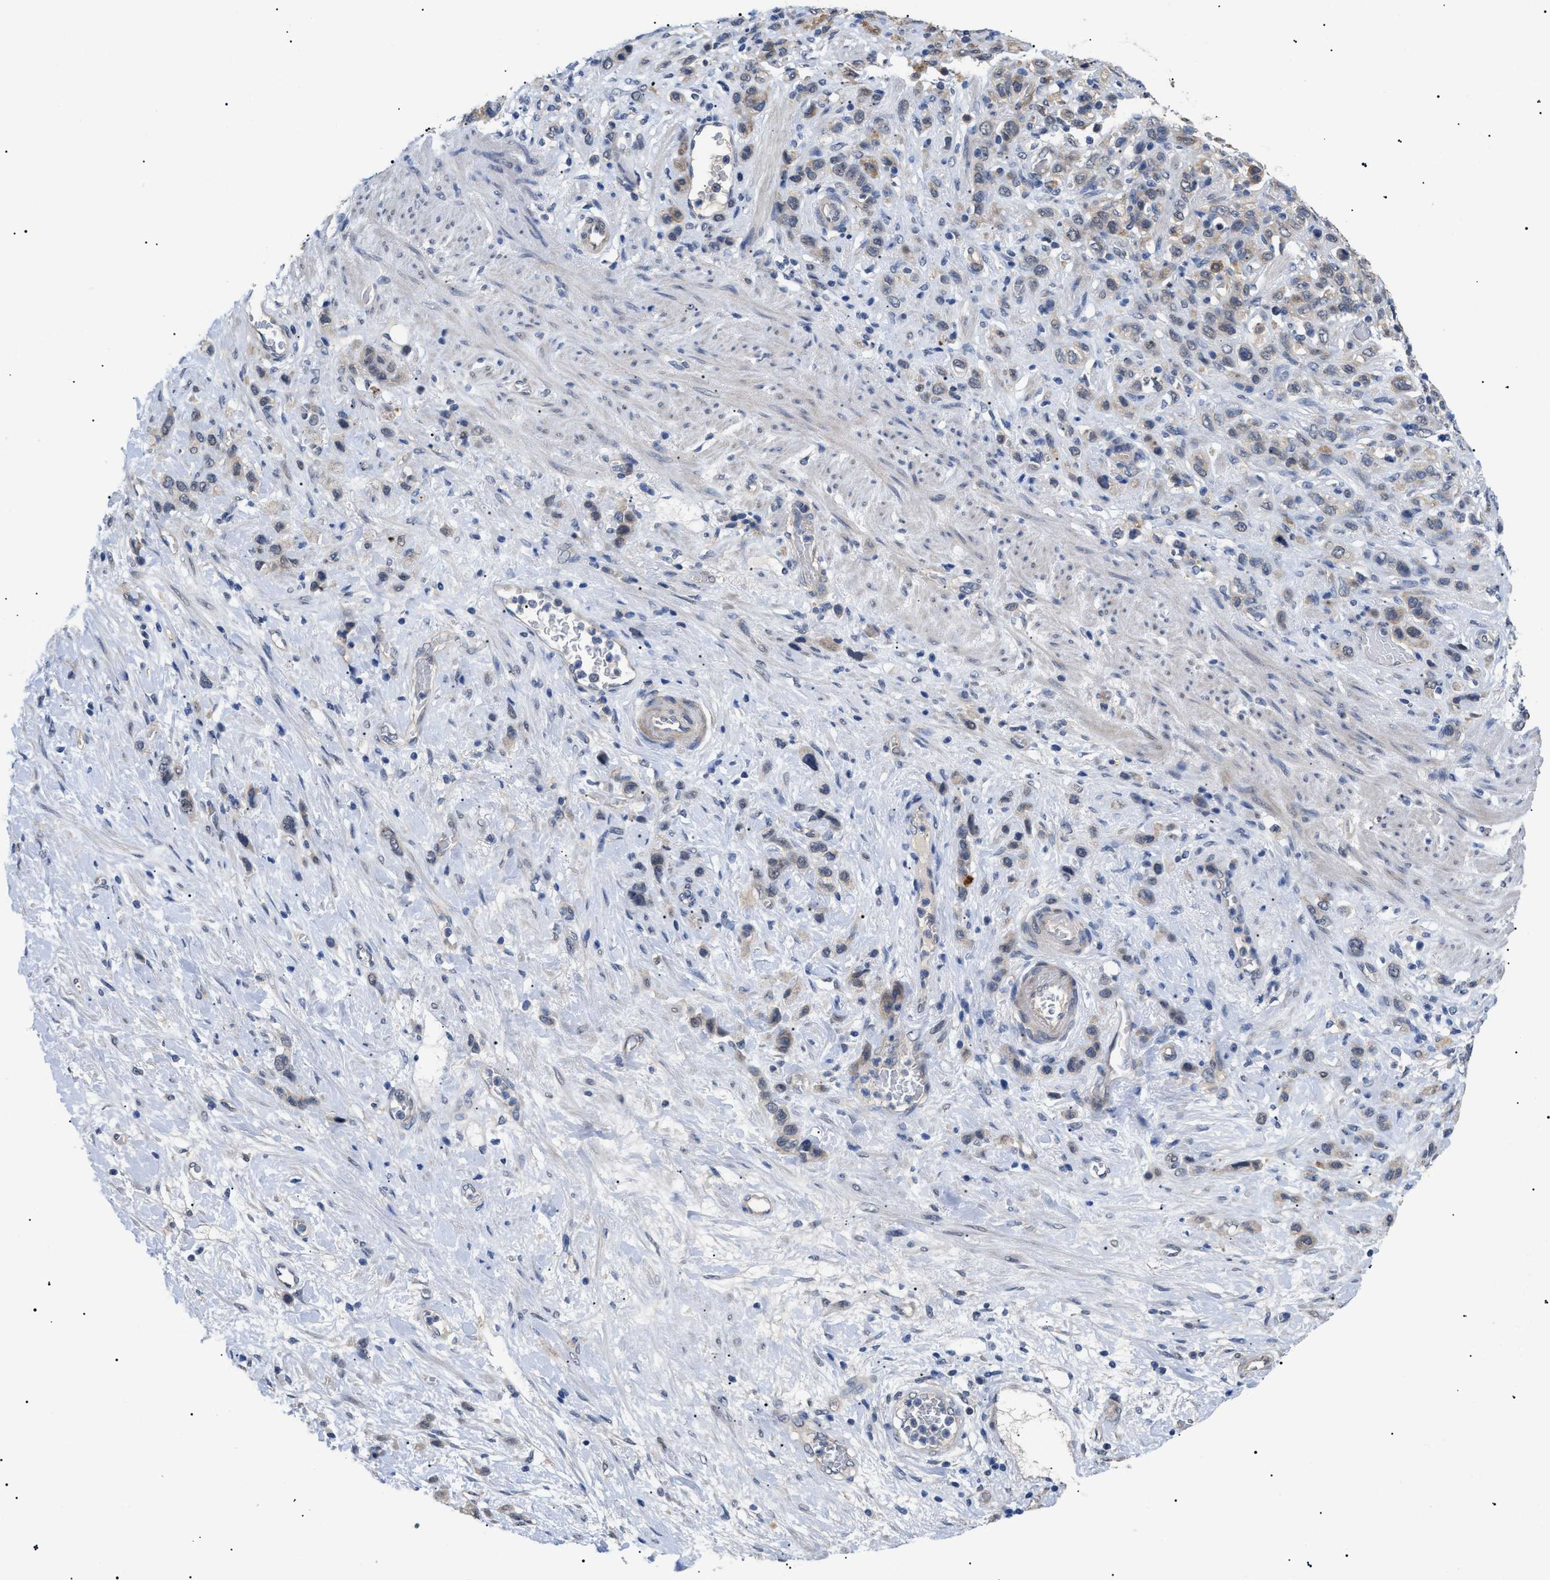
{"staining": {"intensity": "weak", "quantity": "25%-75%", "location": "cytoplasmic/membranous"}, "tissue": "stomach cancer", "cell_type": "Tumor cells", "image_type": "cancer", "snomed": [{"axis": "morphology", "description": "Adenocarcinoma, NOS"}, {"axis": "morphology", "description": "Adenocarcinoma, High grade"}, {"axis": "topography", "description": "Stomach, upper"}, {"axis": "topography", "description": "Stomach, lower"}], "caption": "Protein expression analysis of human adenocarcinoma (stomach) reveals weak cytoplasmic/membranous expression in approximately 25%-75% of tumor cells.", "gene": "CRCP", "patient": {"sex": "female", "age": 65}}